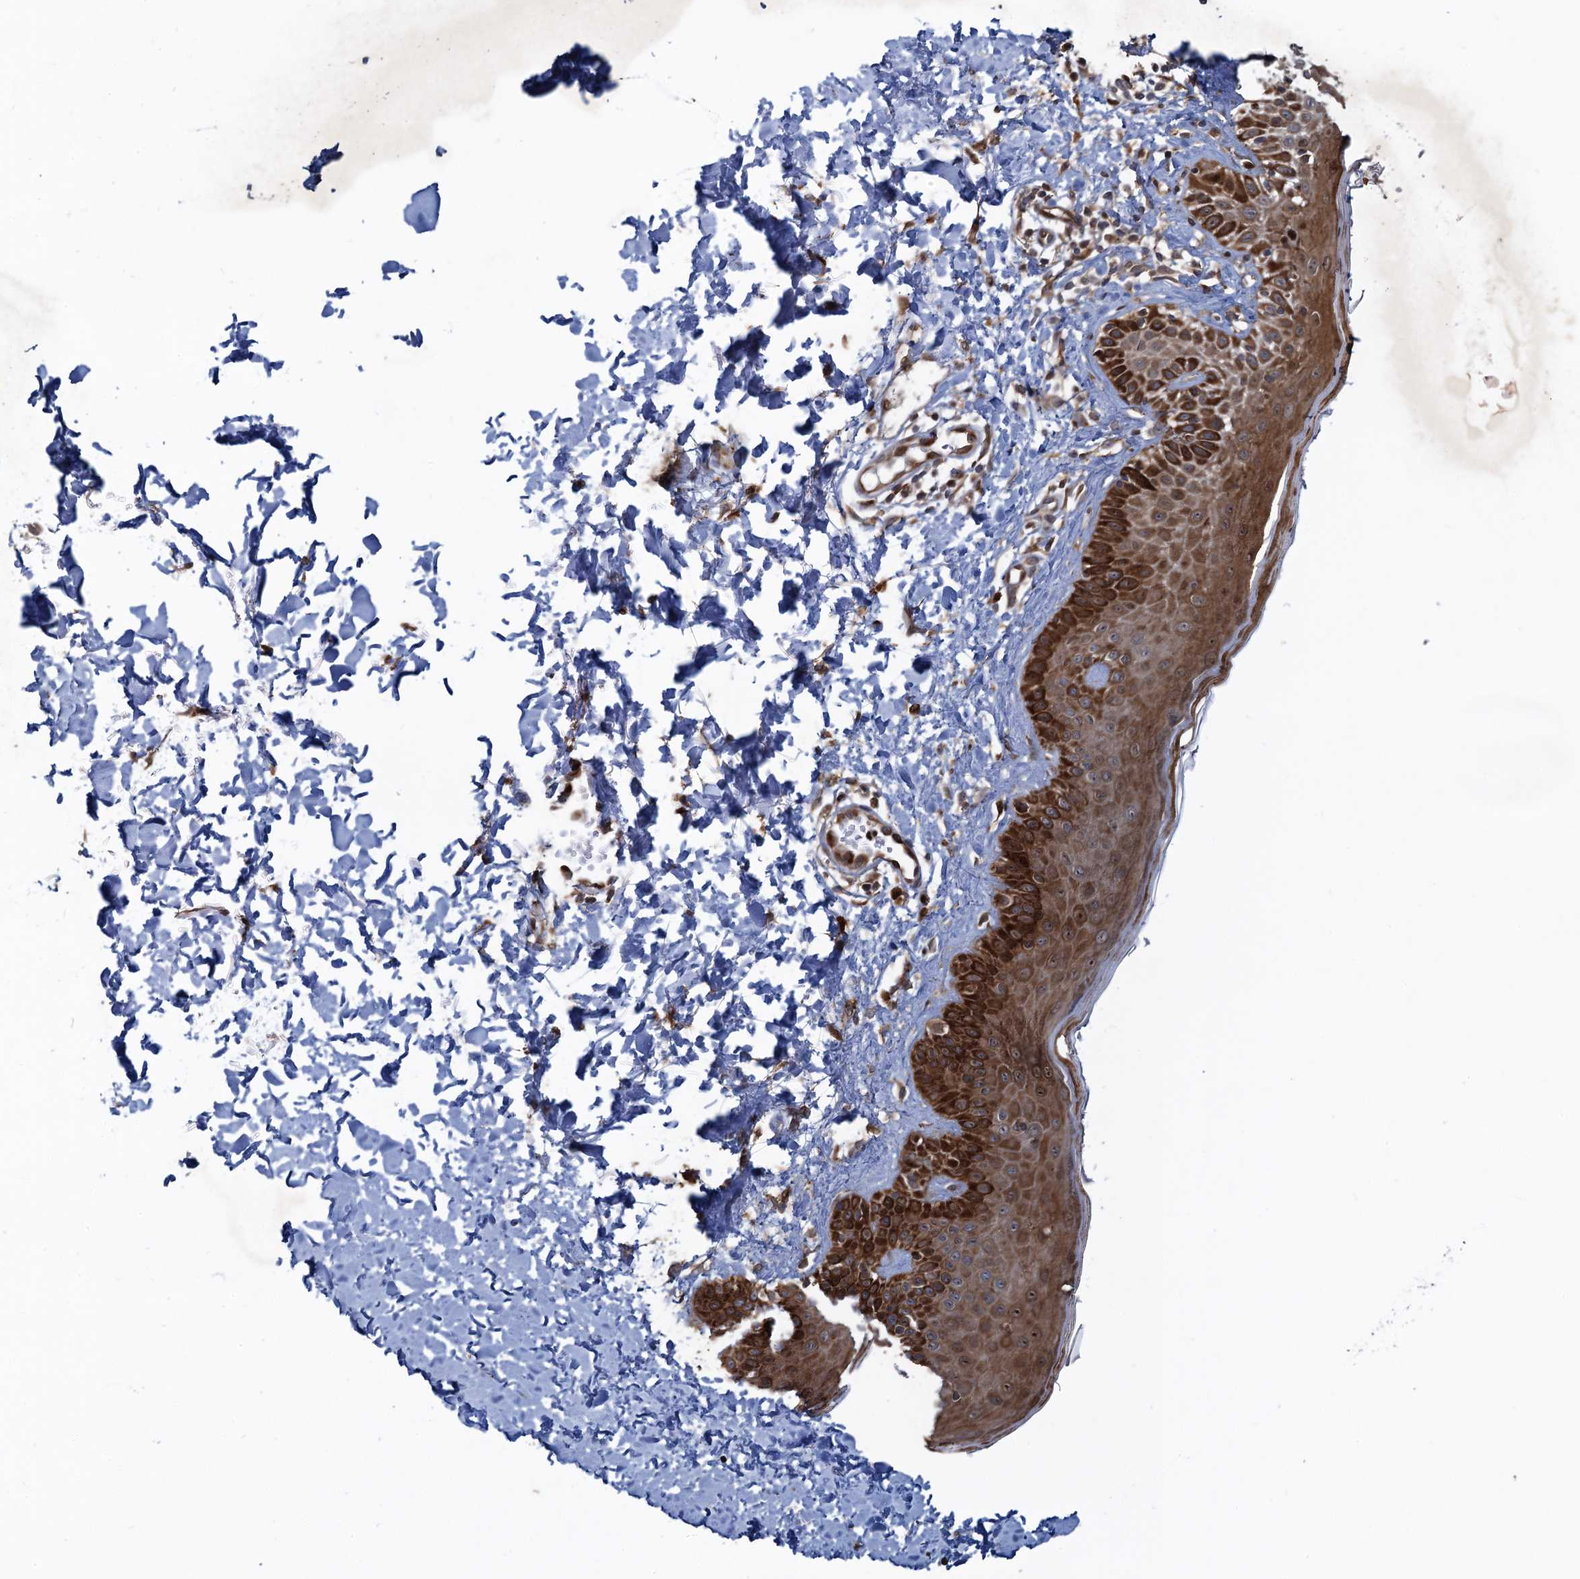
{"staining": {"intensity": "moderate", "quantity": ">75%", "location": "cytoplasmic/membranous,nuclear"}, "tissue": "skin", "cell_type": "Fibroblasts", "image_type": "normal", "snomed": [{"axis": "morphology", "description": "Normal tissue, NOS"}, {"axis": "topography", "description": "Skin"}], "caption": "Immunohistochemistry (DAB) staining of unremarkable skin shows moderate cytoplasmic/membranous,nuclear protein expression in approximately >75% of fibroblasts. (DAB (3,3'-diaminobenzidine) IHC with brightfield microscopy, high magnification).", "gene": "ATOSA", "patient": {"sex": "male", "age": 52}}